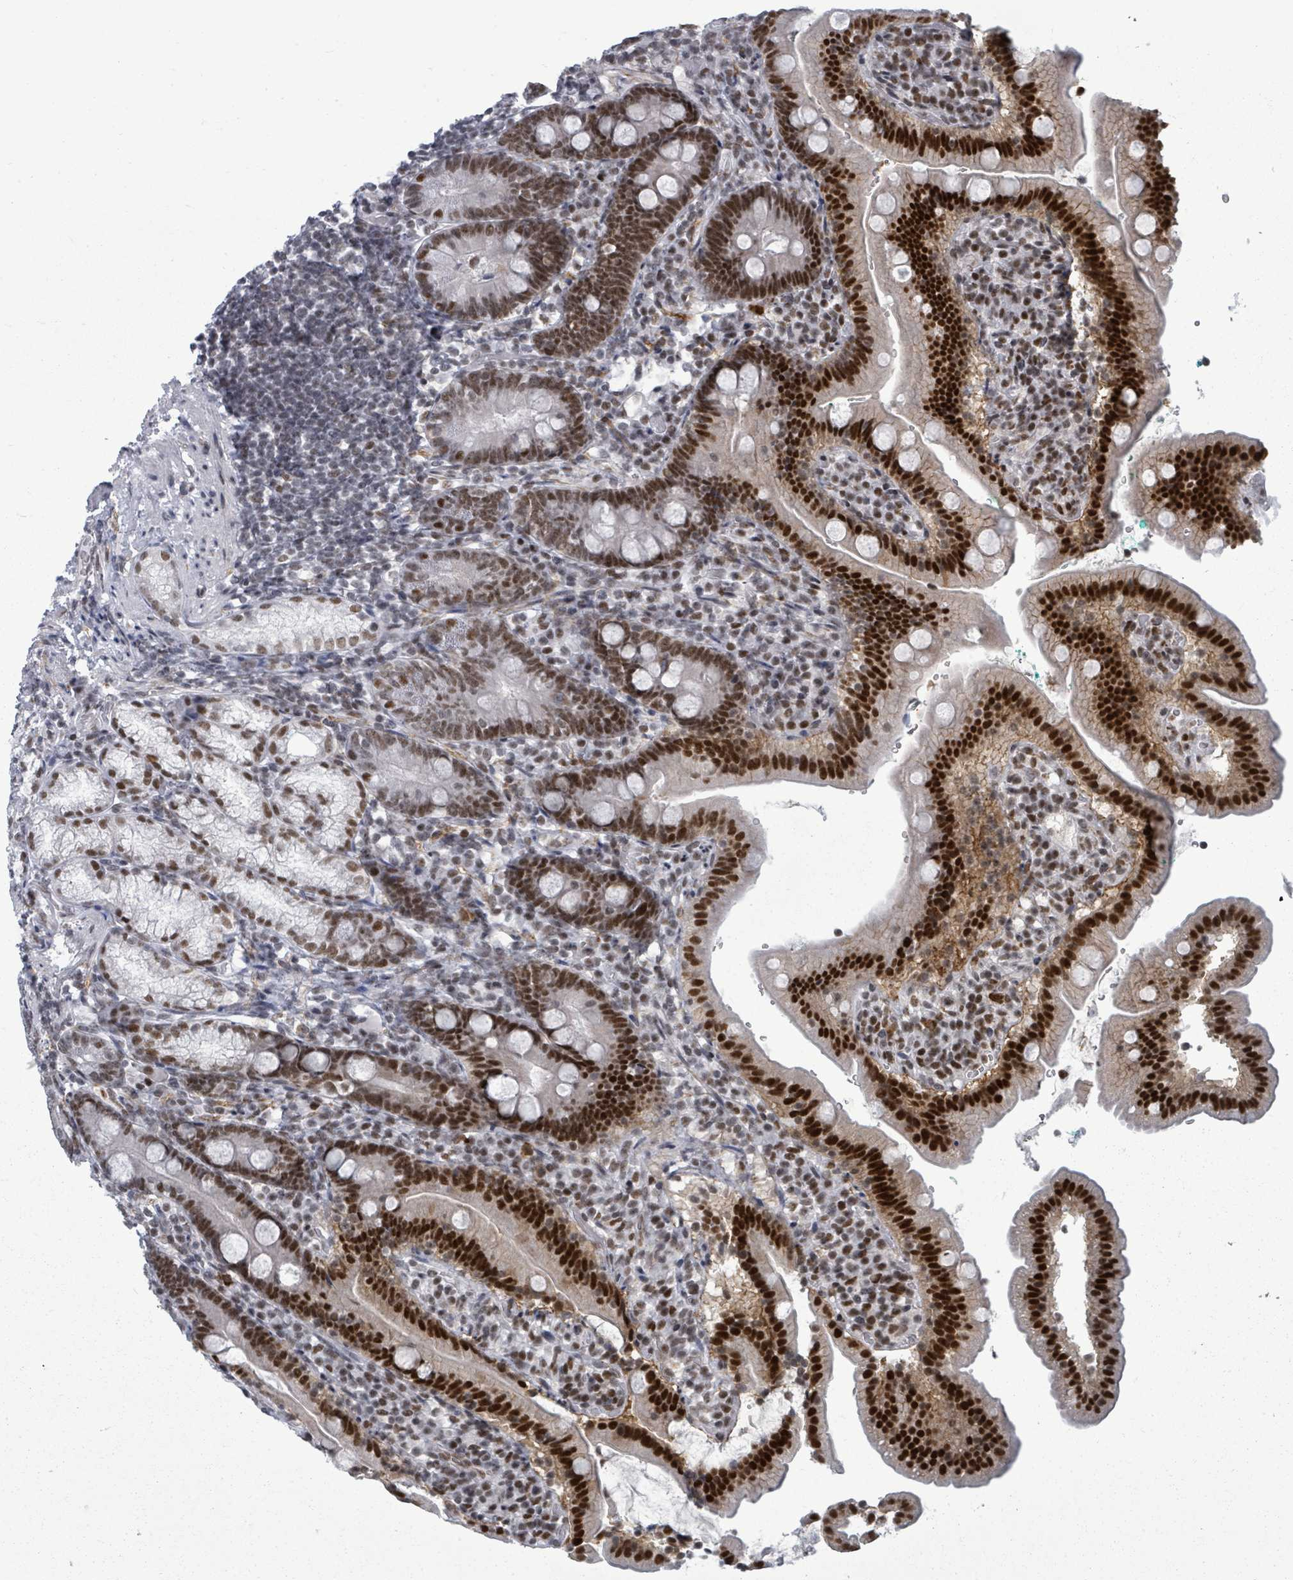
{"staining": {"intensity": "strong", "quantity": ">75%", "location": "nuclear"}, "tissue": "duodenum", "cell_type": "Glandular cells", "image_type": "normal", "snomed": [{"axis": "morphology", "description": "Normal tissue, NOS"}, {"axis": "topography", "description": "Duodenum"}], "caption": "Protein positivity by immunohistochemistry displays strong nuclear positivity in approximately >75% of glandular cells in normal duodenum.", "gene": "BIVM", "patient": {"sex": "female", "age": 67}}